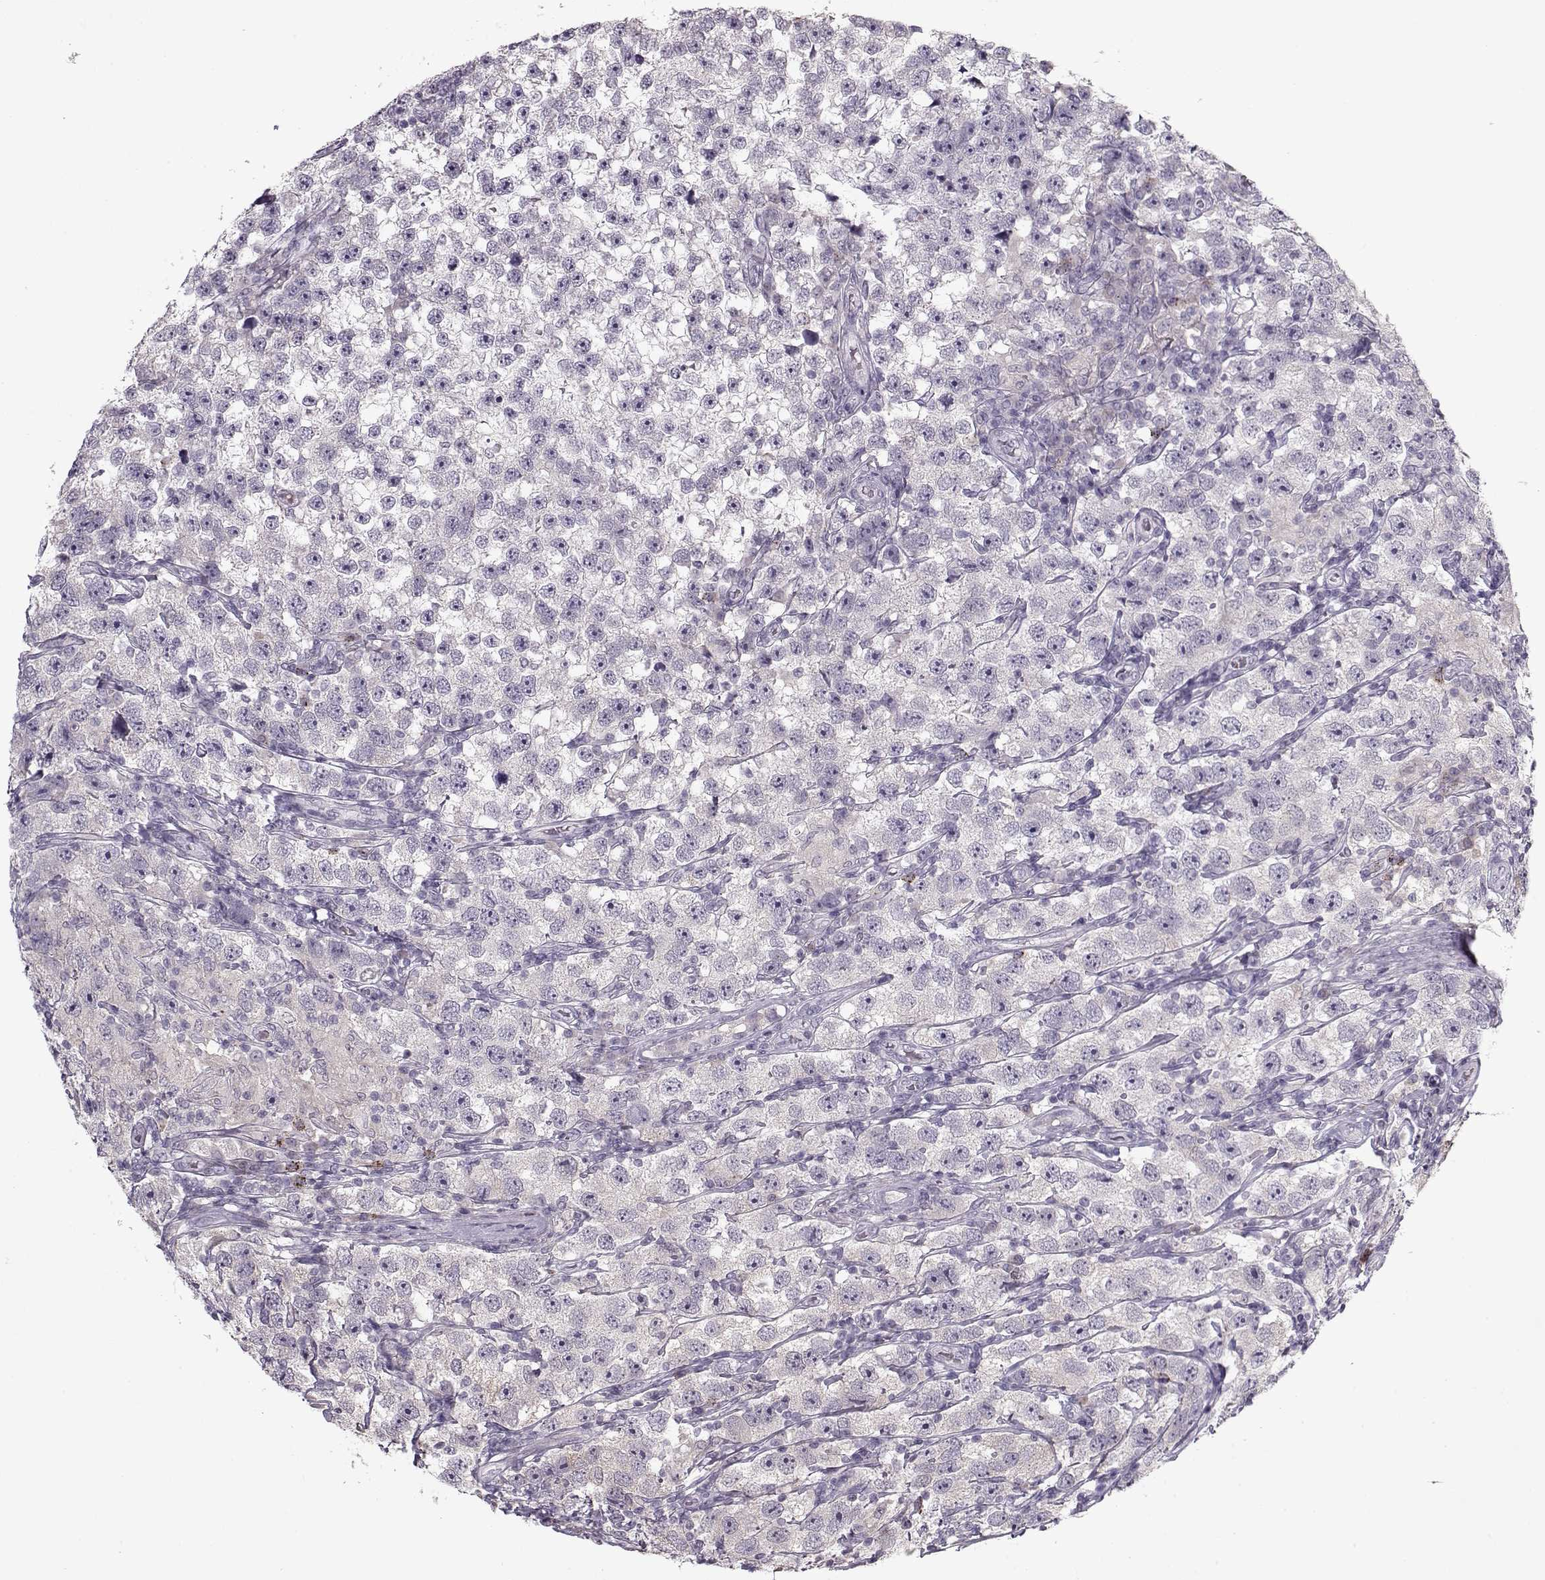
{"staining": {"intensity": "weak", "quantity": "25%-75%", "location": "cytoplasmic/membranous"}, "tissue": "testis cancer", "cell_type": "Tumor cells", "image_type": "cancer", "snomed": [{"axis": "morphology", "description": "Seminoma, NOS"}, {"axis": "topography", "description": "Testis"}], "caption": "This histopathology image reveals IHC staining of seminoma (testis), with low weak cytoplasmic/membranous positivity in approximately 25%-75% of tumor cells.", "gene": "ACOT11", "patient": {"sex": "male", "age": 26}}